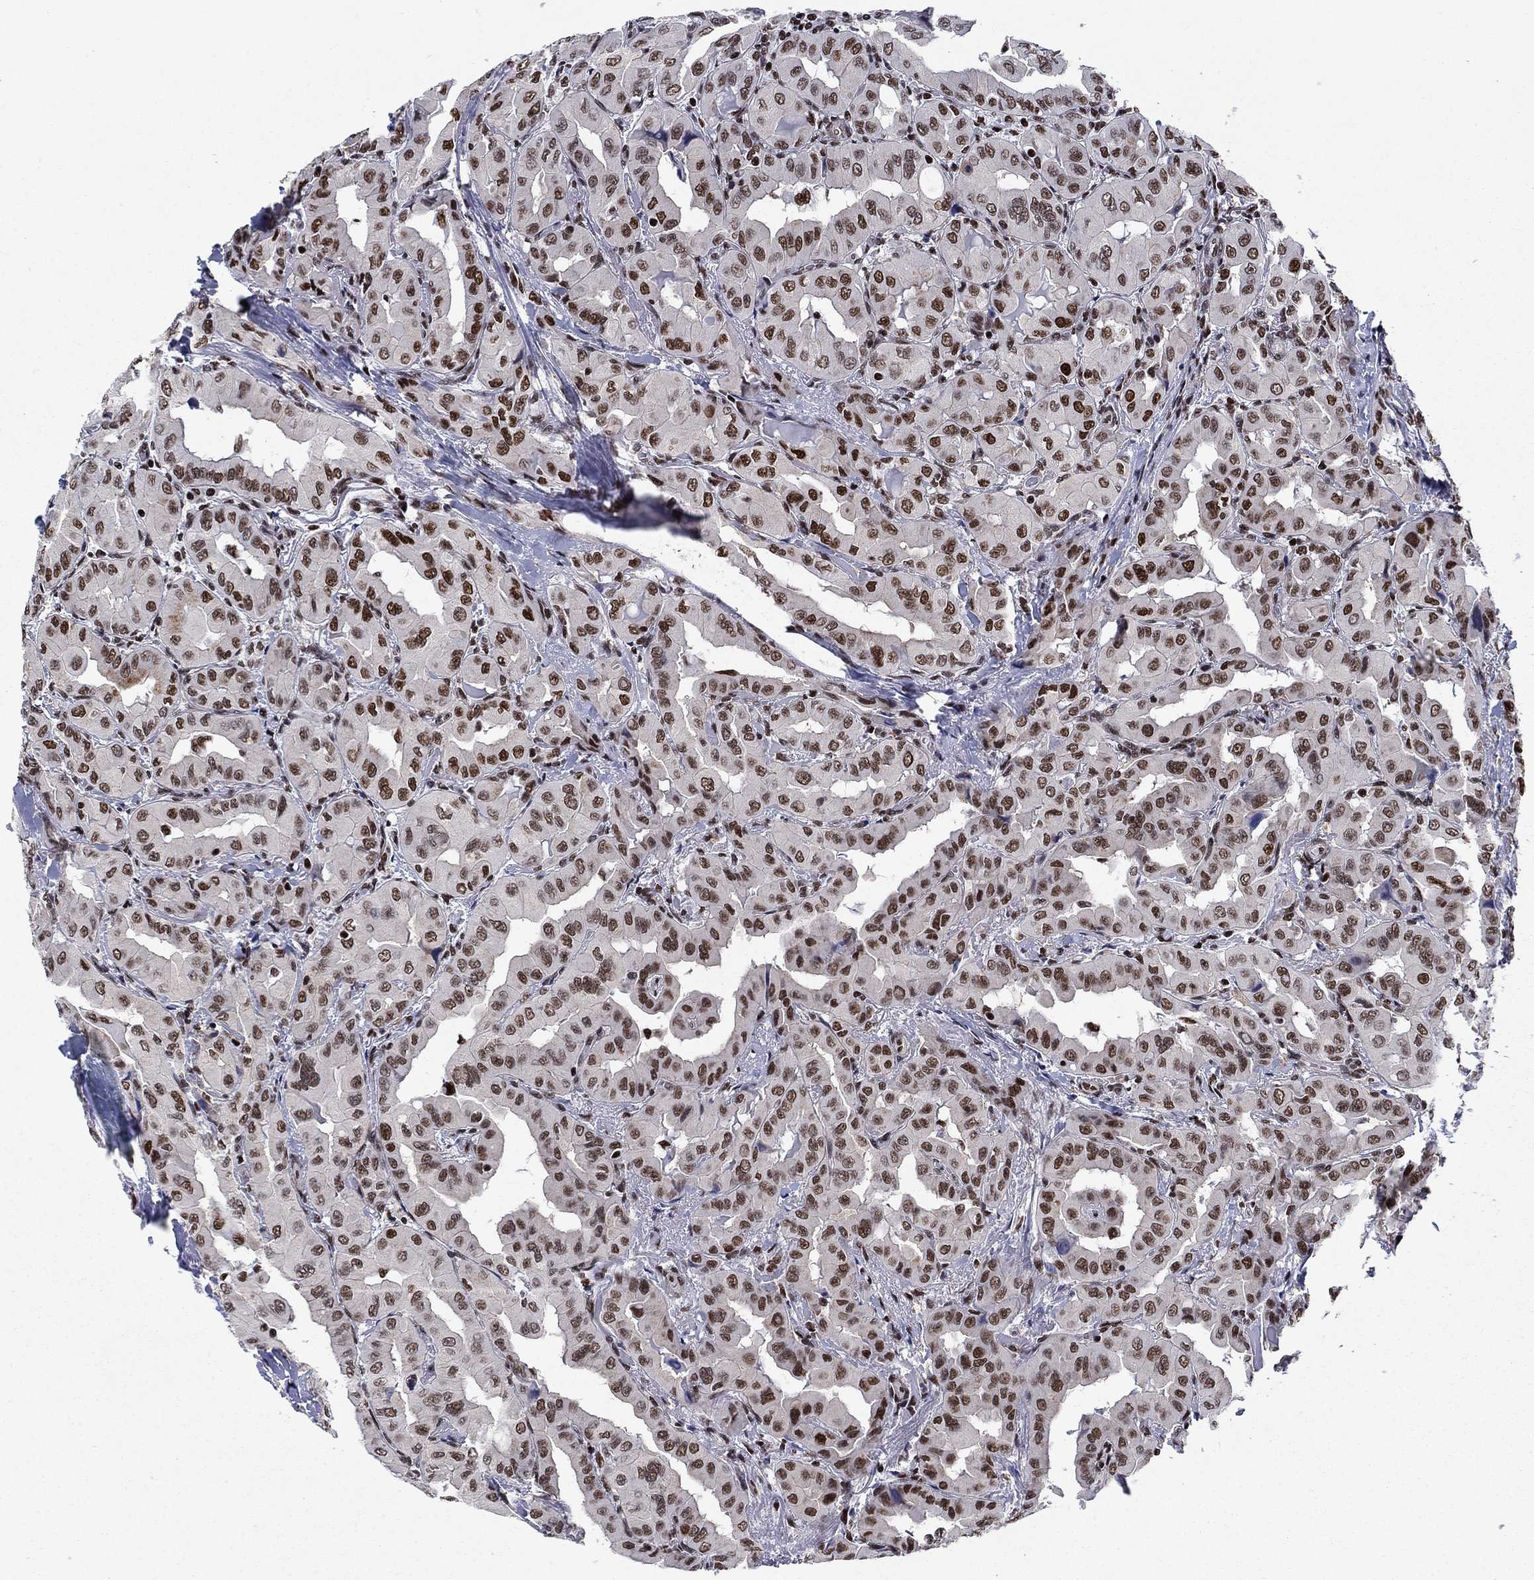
{"staining": {"intensity": "strong", "quantity": ">75%", "location": "nuclear"}, "tissue": "thyroid cancer", "cell_type": "Tumor cells", "image_type": "cancer", "snomed": [{"axis": "morphology", "description": "Normal tissue, NOS"}, {"axis": "morphology", "description": "Papillary adenocarcinoma, NOS"}, {"axis": "topography", "description": "Thyroid gland"}], "caption": "Brown immunohistochemical staining in human thyroid cancer (papillary adenocarcinoma) shows strong nuclear staining in about >75% of tumor cells.", "gene": "RPRD1B", "patient": {"sex": "female", "age": 66}}